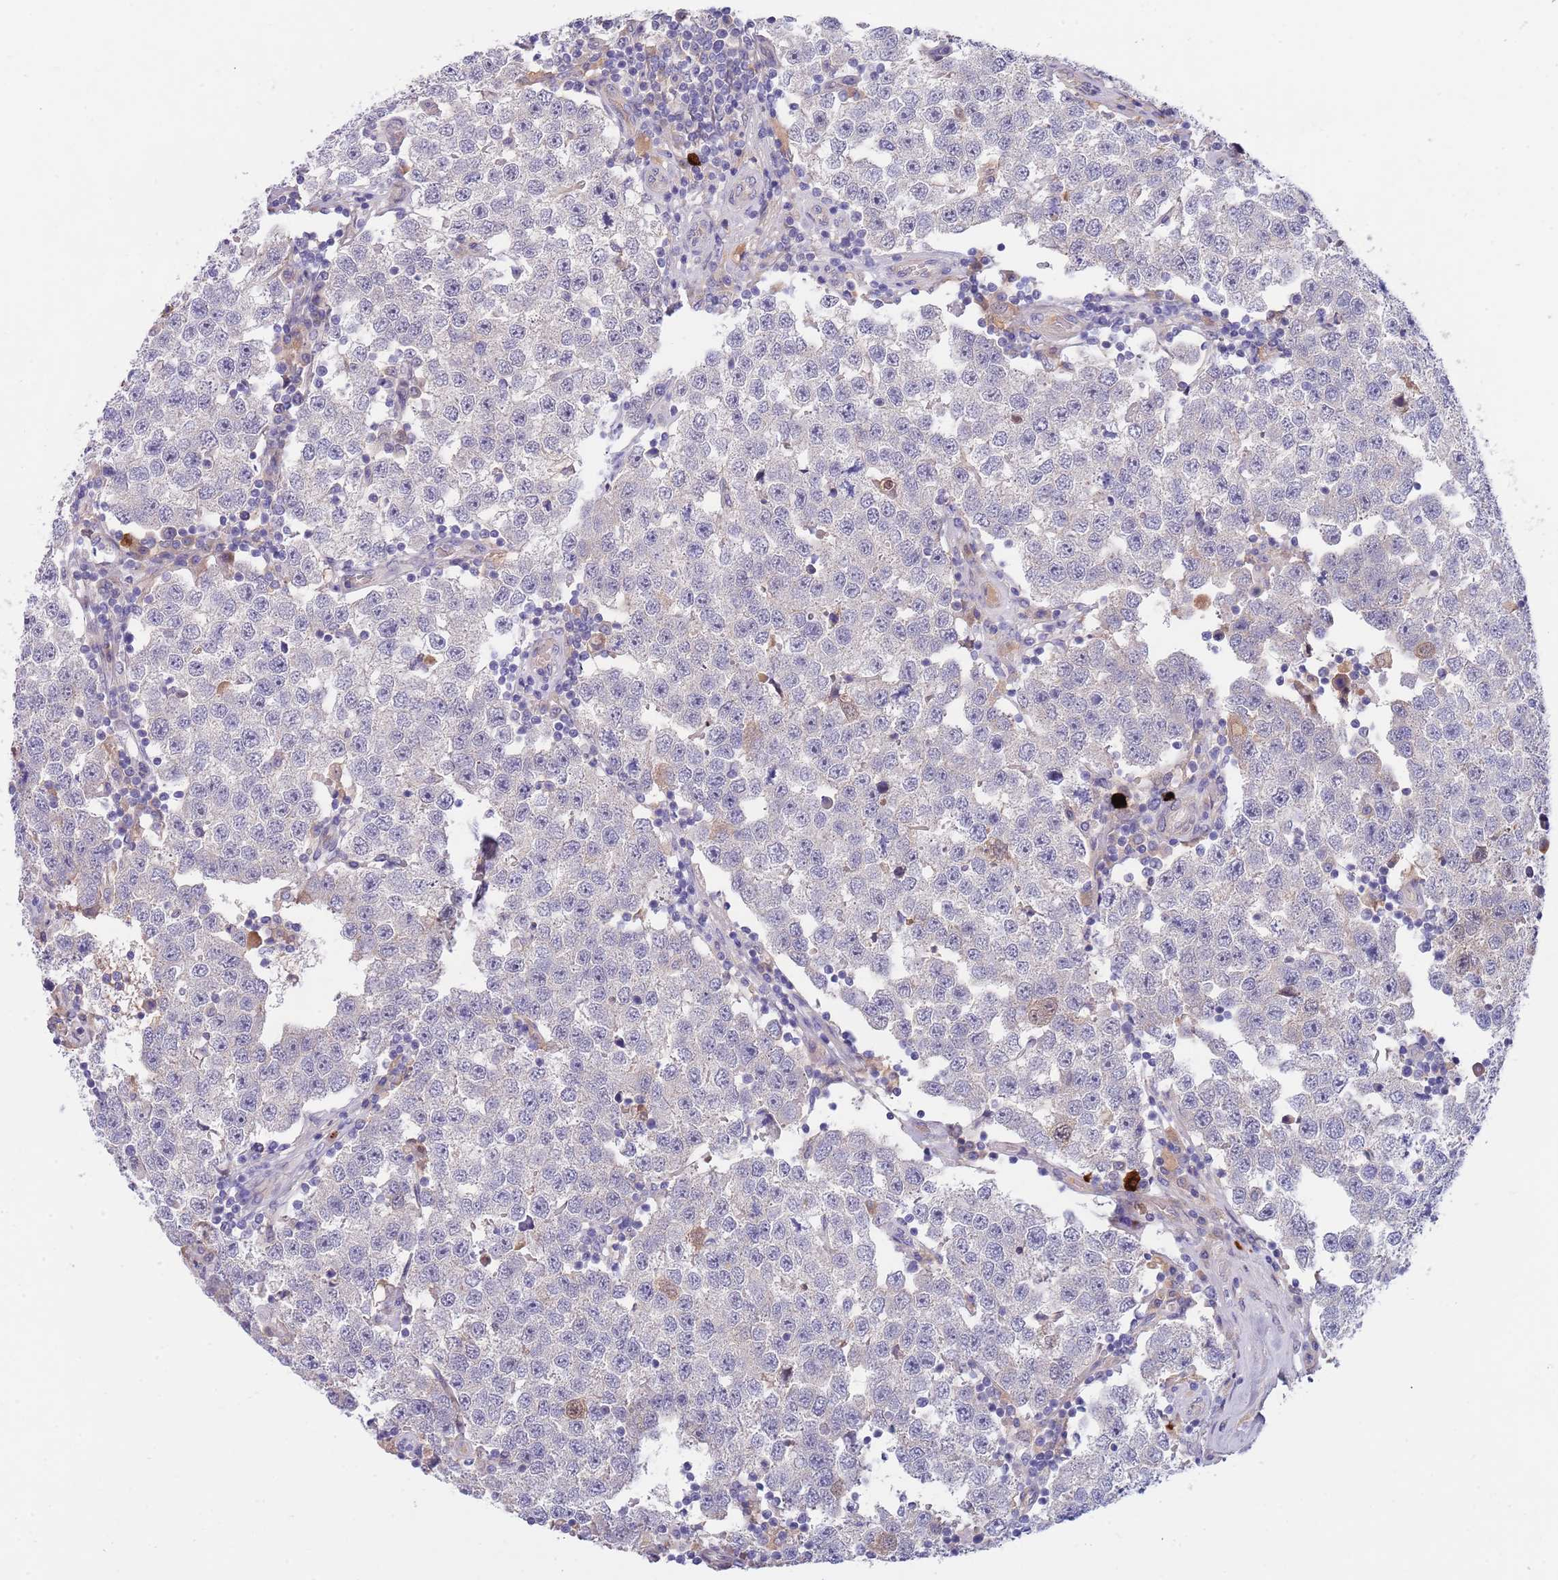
{"staining": {"intensity": "negative", "quantity": "none", "location": "none"}, "tissue": "testis cancer", "cell_type": "Tumor cells", "image_type": "cancer", "snomed": [{"axis": "morphology", "description": "Seminoma, NOS"}, {"axis": "topography", "description": "Testis"}], "caption": "This is an IHC photomicrograph of testis cancer (seminoma). There is no staining in tumor cells.", "gene": "NLRP6", "patient": {"sex": "male", "age": 34}}